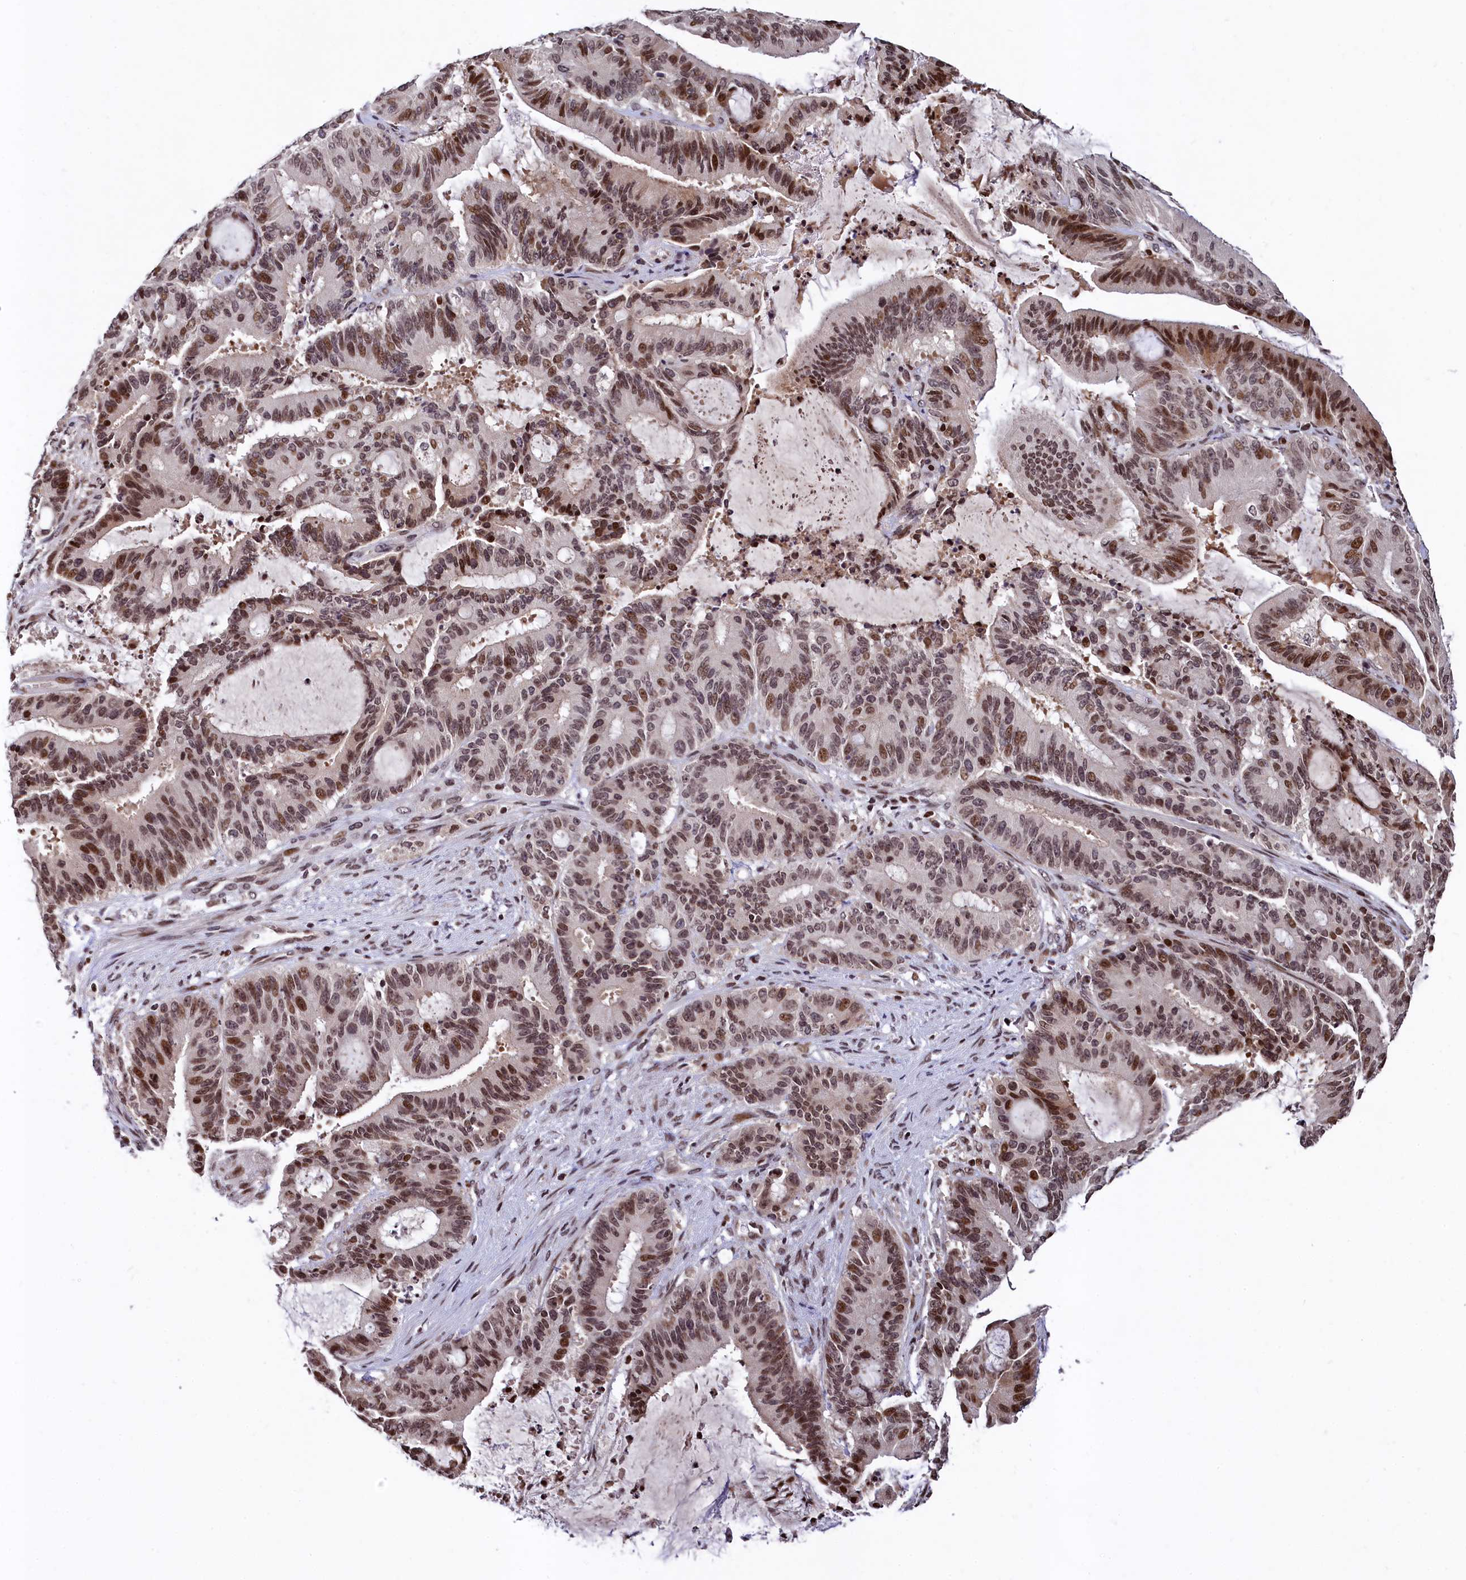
{"staining": {"intensity": "moderate", "quantity": ">75%", "location": "cytoplasmic/membranous,nuclear"}, "tissue": "liver cancer", "cell_type": "Tumor cells", "image_type": "cancer", "snomed": [{"axis": "morphology", "description": "Normal tissue, NOS"}, {"axis": "morphology", "description": "Cholangiocarcinoma"}, {"axis": "topography", "description": "Liver"}, {"axis": "topography", "description": "Peripheral nerve tissue"}], "caption": "The immunohistochemical stain highlights moderate cytoplasmic/membranous and nuclear staining in tumor cells of cholangiocarcinoma (liver) tissue. (DAB IHC, brown staining for protein, blue staining for nuclei).", "gene": "FAM217B", "patient": {"sex": "female", "age": 73}}